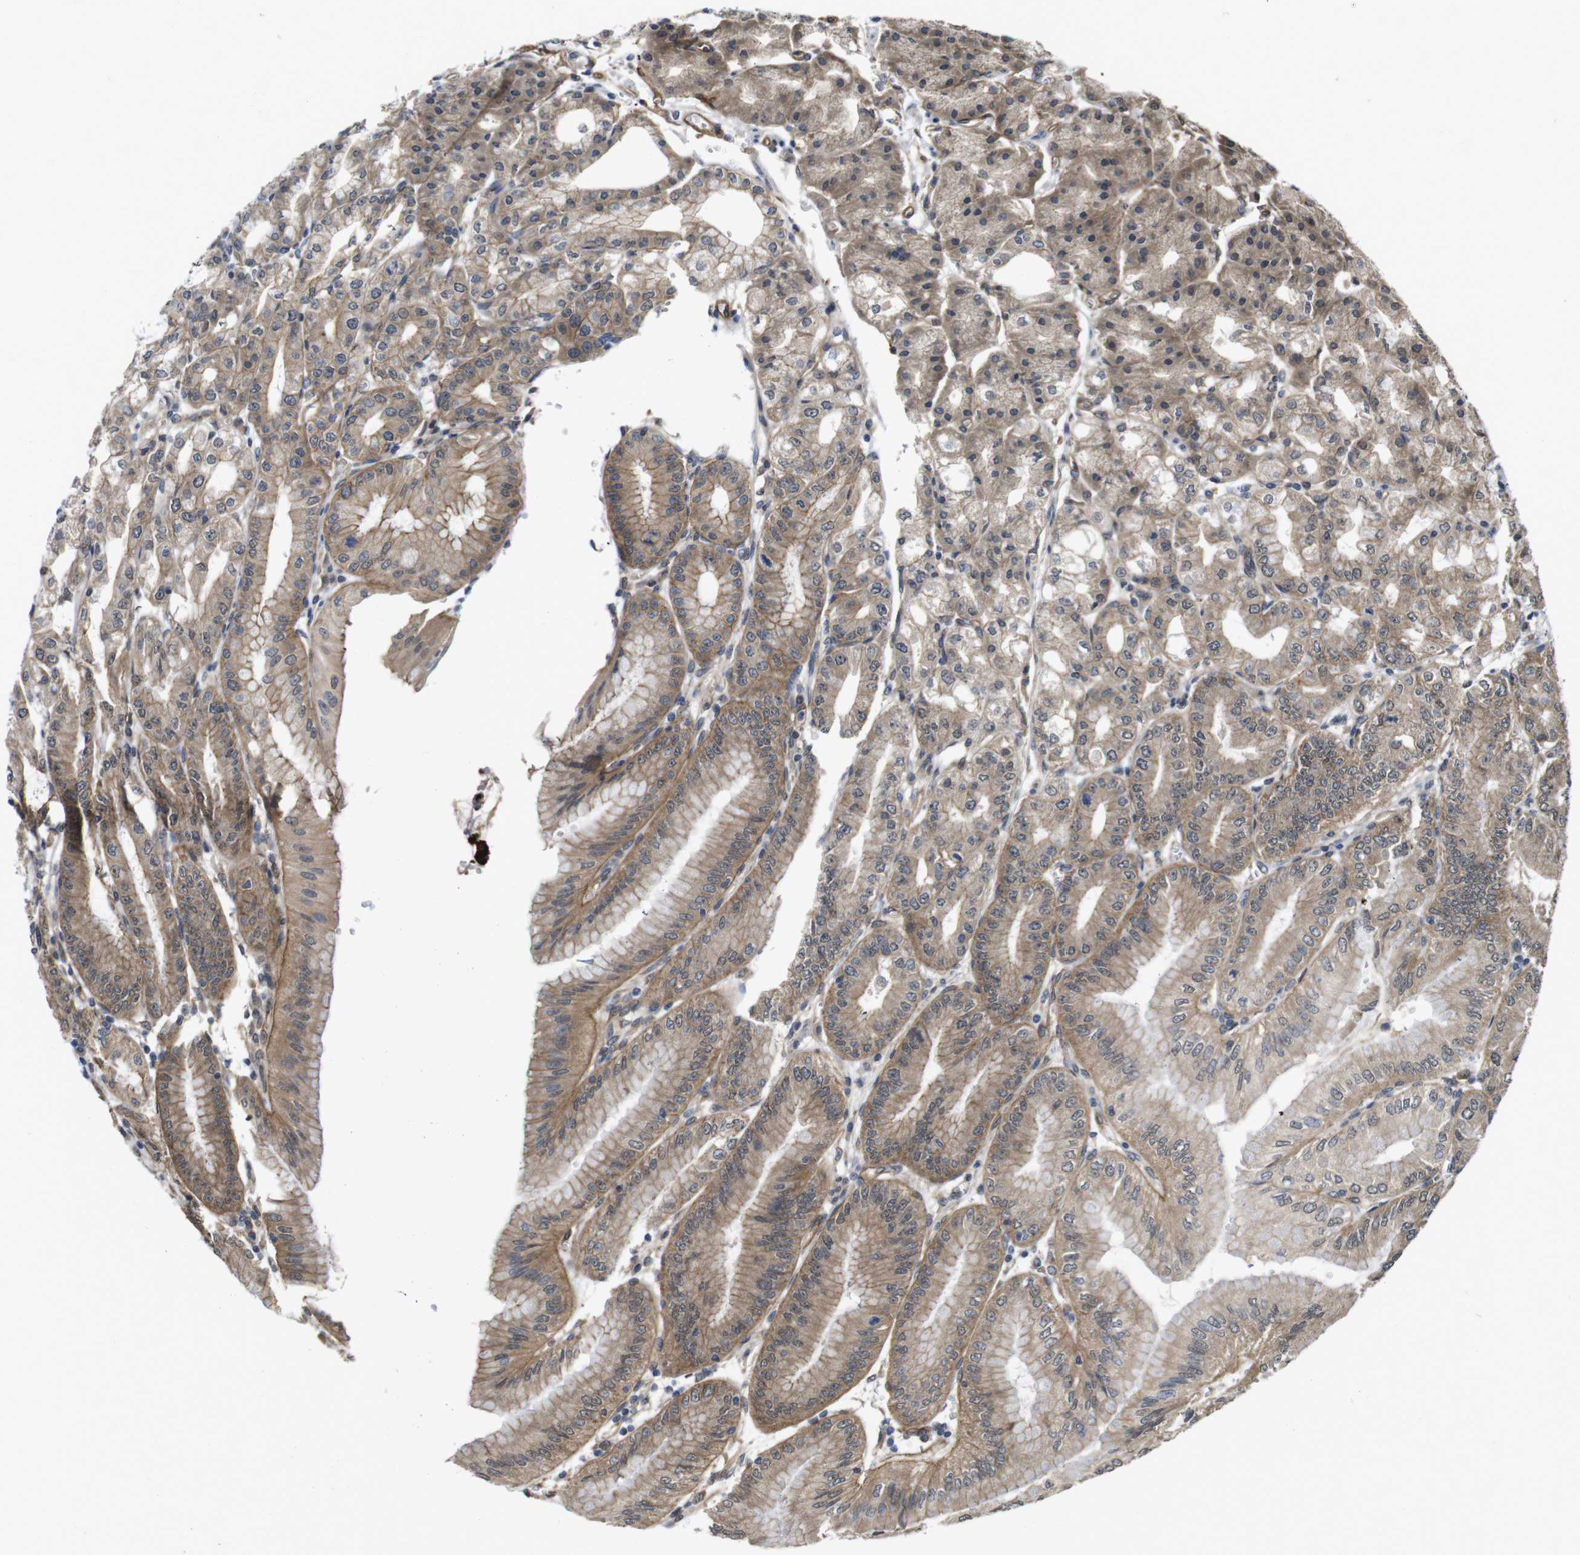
{"staining": {"intensity": "moderate", "quantity": ">75%", "location": "cytoplasmic/membranous"}, "tissue": "stomach", "cell_type": "Glandular cells", "image_type": "normal", "snomed": [{"axis": "morphology", "description": "Normal tissue, NOS"}, {"axis": "topography", "description": "Stomach, lower"}], "caption": "Protein analysis of unremarkable stomach exhibits moderate cytoplasmic/membranous positivity in approximately >75% of glandular cells.", "gene": "ZDHHC5", "patient": {"sex": "male", "age": 71}}